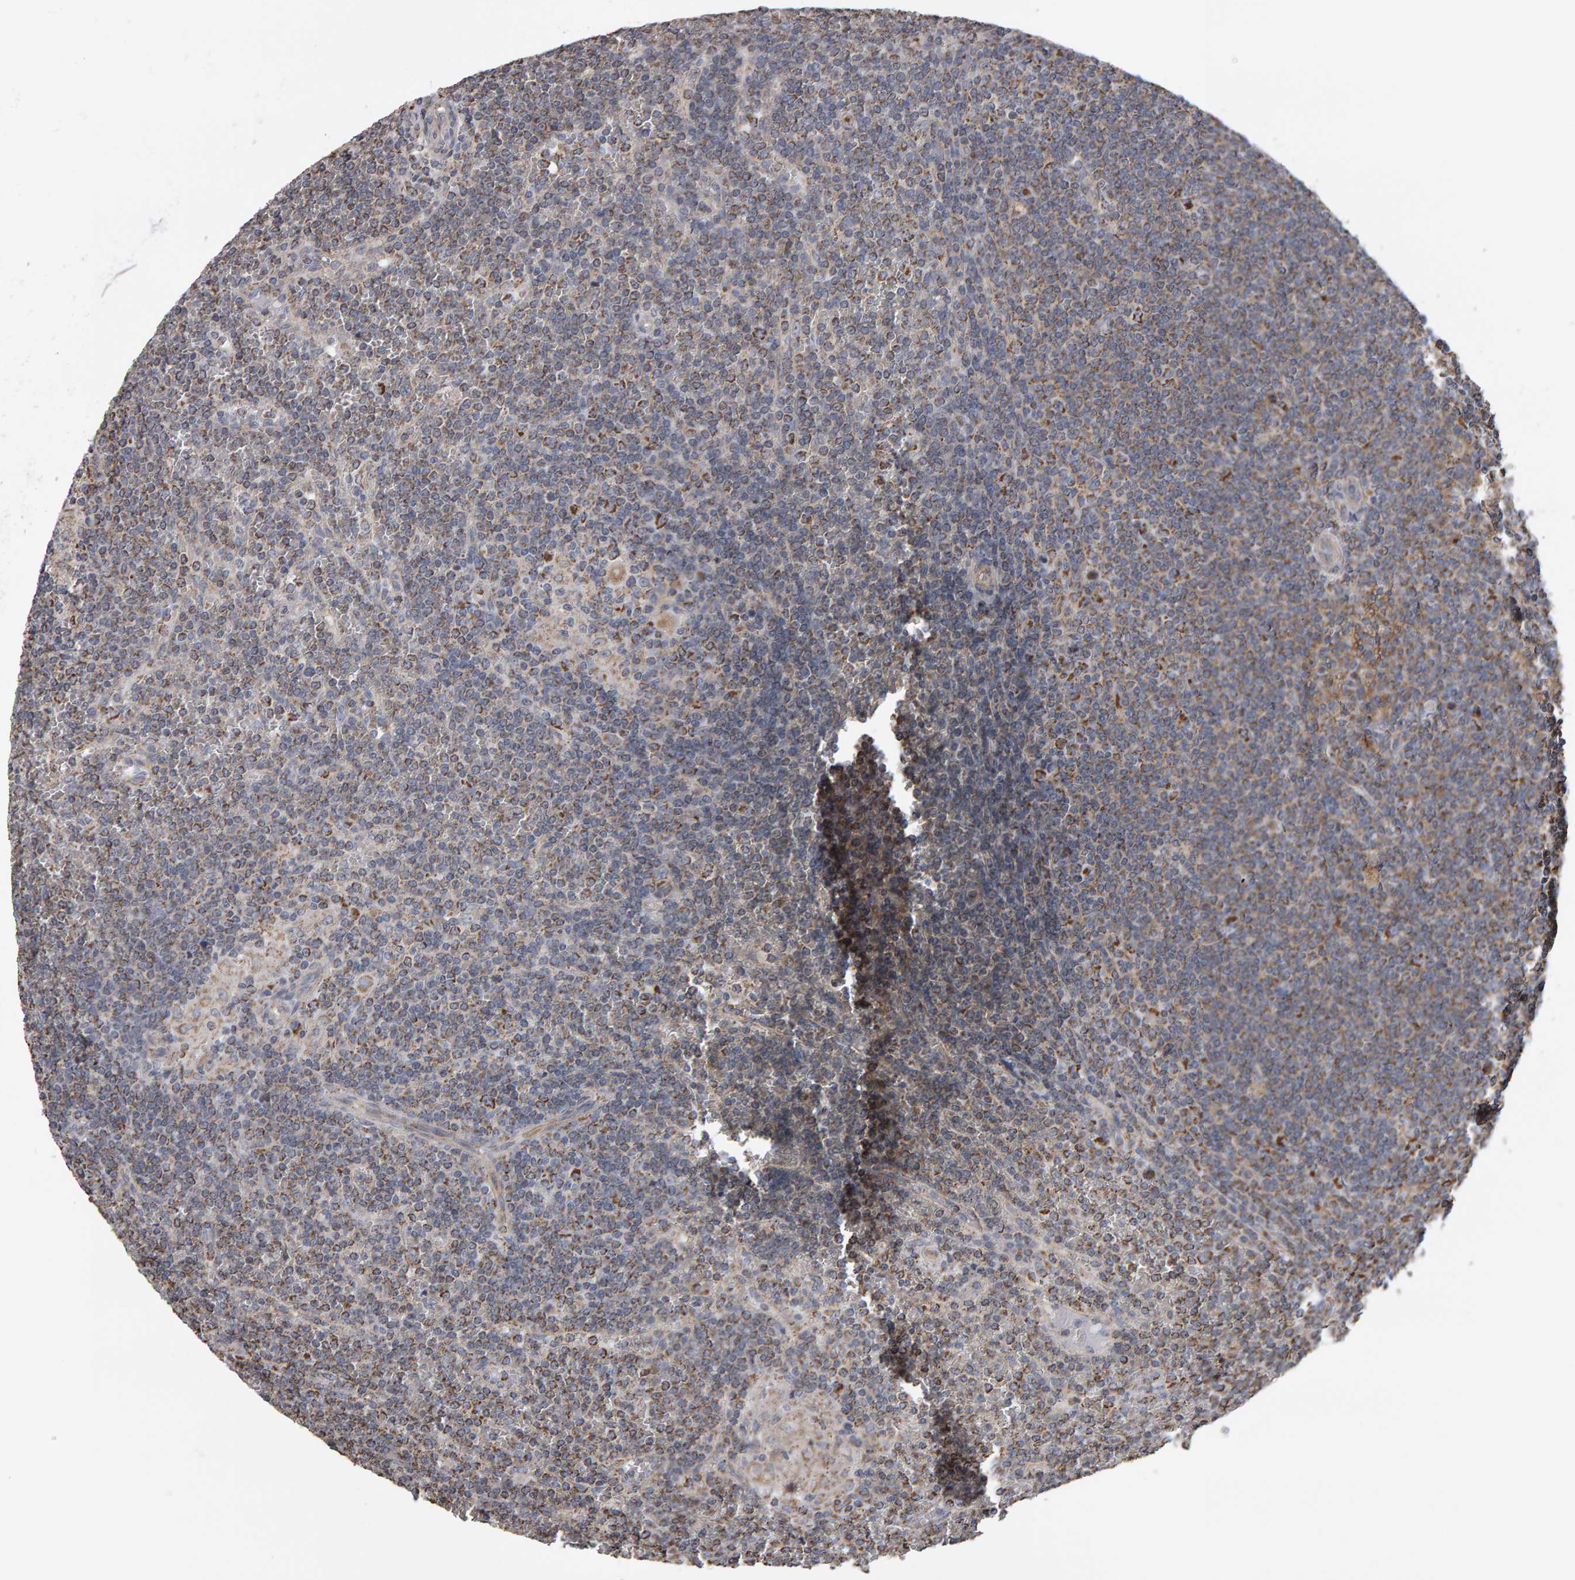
{"staining": {"intensity": "moderate", "quantity": "25%-75%", "location": "cytoplasmic/membranous"}, "tissue": "lymphoma", "cell_type": "Tumor cells", "image_type": "cancer", "snomed": [{"axis": "morphology", "description": "Malignant lymphoma, non-Hodgkin's type, Low grade"}, {"axis": "topography", "description": "Spleen"}], "caption": "Immunohistochemical staining of malignant lymphoma, non-Hodgkin's type (low-grade) exhibits medium levels of moderate cytoplasmic/membranous staining in about 25%-75% of tumor cells.", "gene": "TOM1L1", "patient": {"sex": "female", "age": 19}}